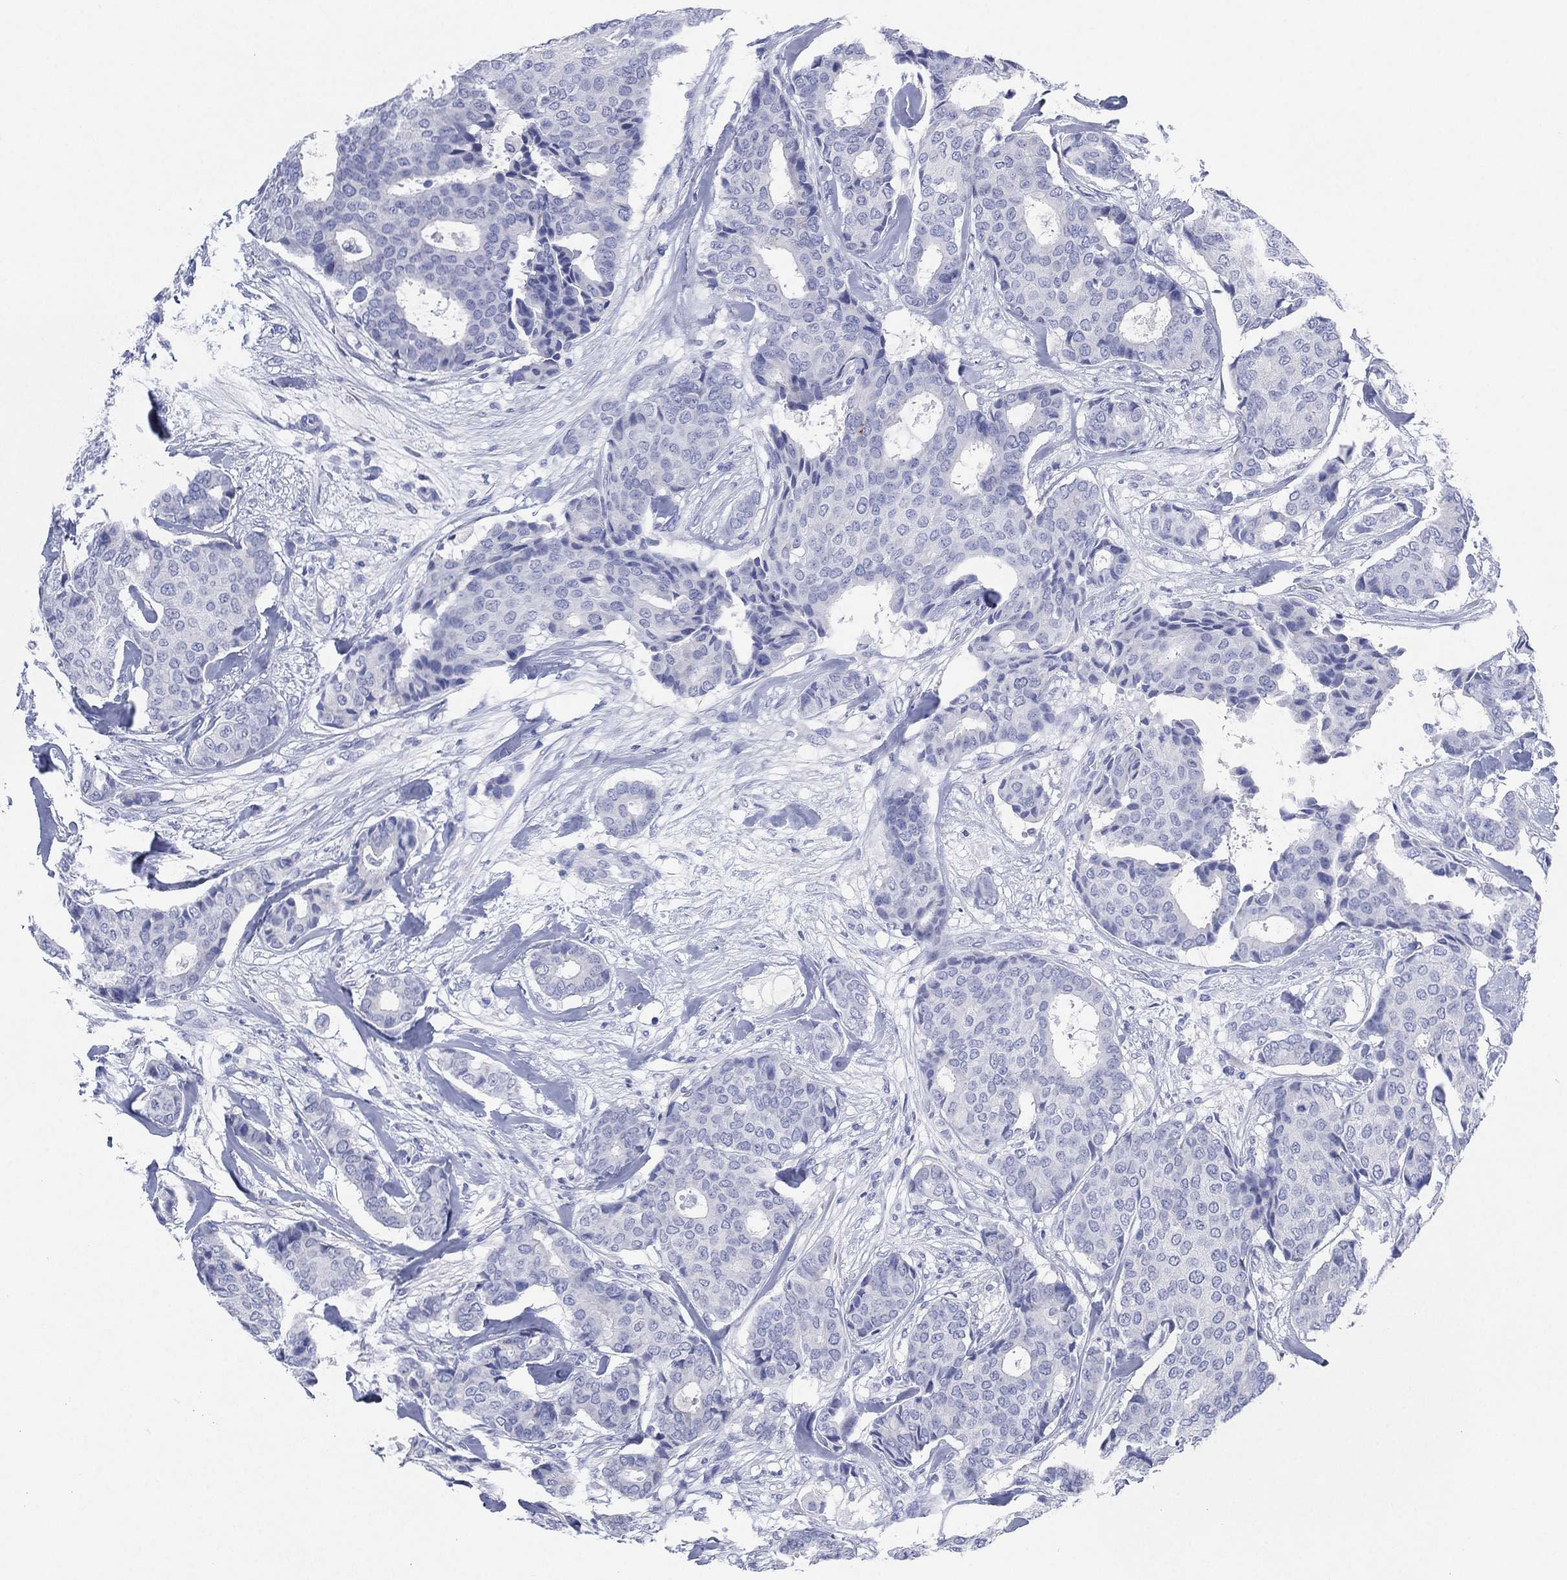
{"staining": {"intensity": "negative", "quantity": "none", "location": "none"}, "tissue": "breast cancer", "cell_type": "Tumor cells", "image_type": "cancer", "snomed": [{"axis": "morphology", "description": "Duct carcinoma"}, {"axis": "topography", "description": "Breast"}], "caption": "Histopathology image shows no significant protein positivity in tumor cells of breast cancer (intraductal carcinoma).", "gene": "SLC9C2", "patient": {"sex": "female", "age": 75}}